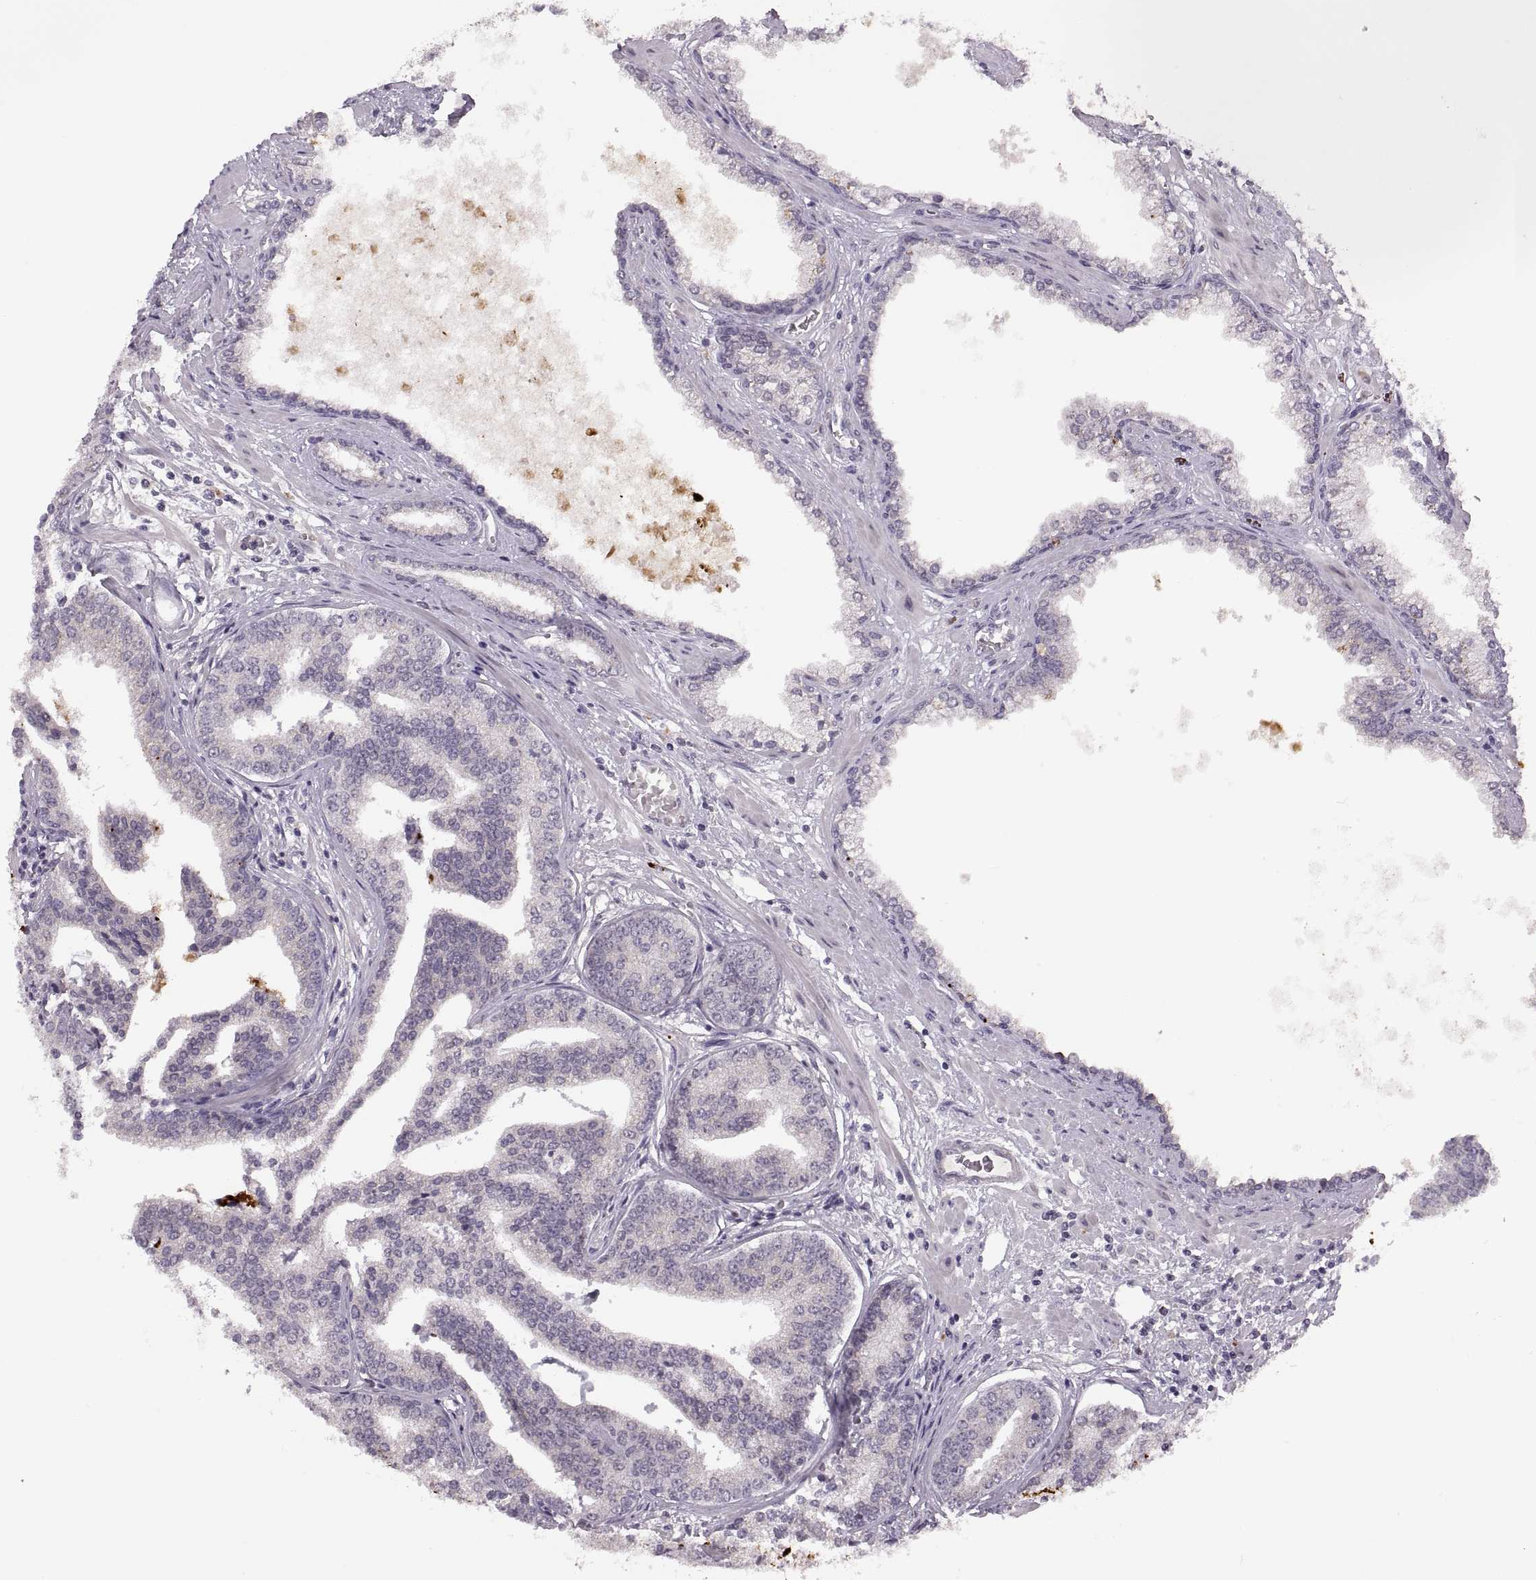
{"staining": {"intensity": "negative", "quantity": "none", "location": "none"}, "tissue": "prostate cancer", "cell_type": "Tumor cells", "image_type": "cancer", "snomed": [{"axis": "morphology", "description": "Adenocarcinoma, NOS"}, {"axis": "topography", "description": "Prostate"}], "caption": "Tumor cells show no significant protein positivity in prostate cancer.", "gene": "ADH6", "patient": {"sex": "male", "age": 64}}